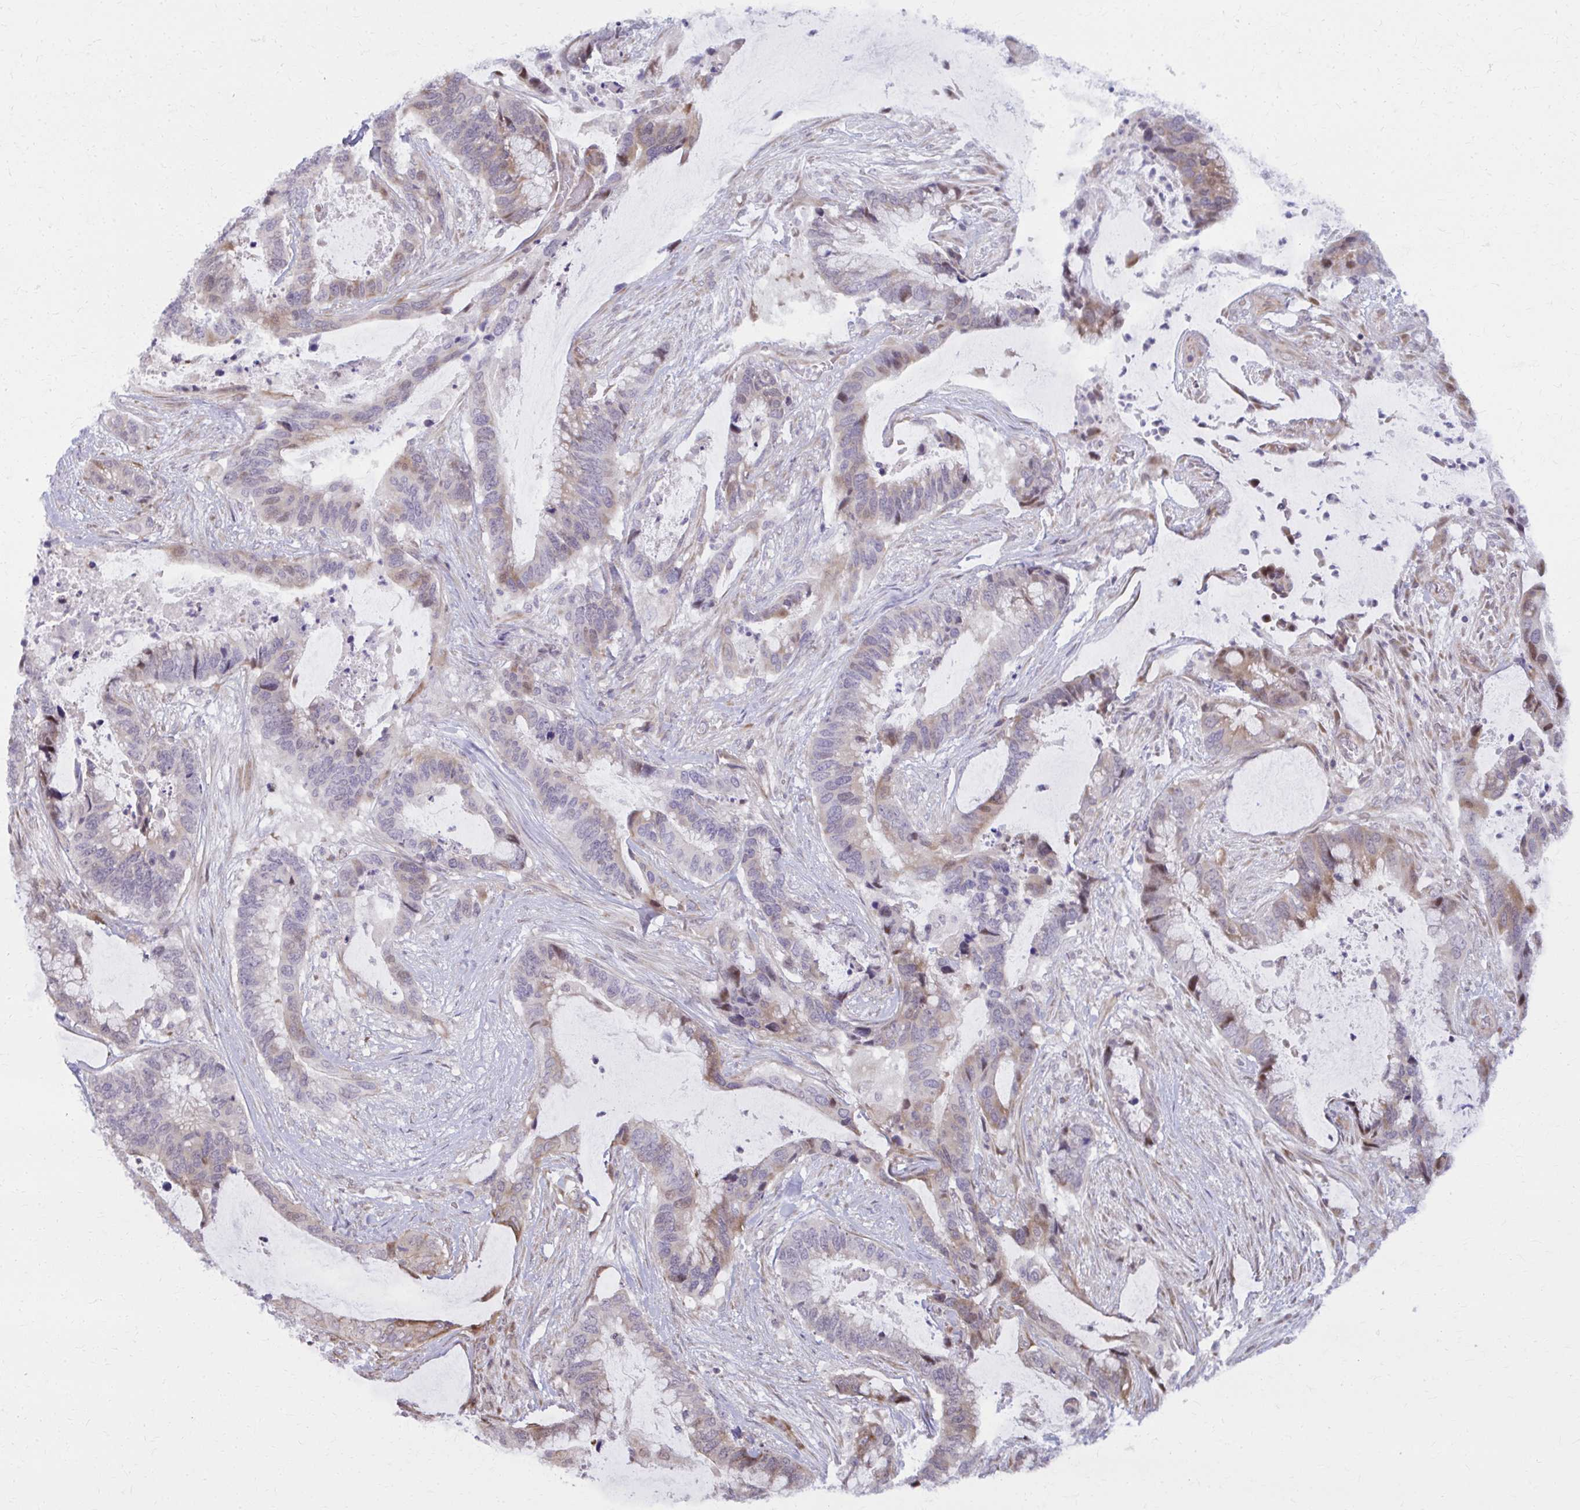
{"staining": {"intensity": "moderate", "quantity": "<25%", "location": "cytoplasmic/membranous,nuclear"}, "tissue": "colorectal cancer", "cell_type": "Tumor cells", "image_type": "cancer", "snomed": [{"axis": "morphology", "description": "Adenocarcinoma, NOS"}, {"axis": "topography", "description": "Rectum"}], "caption": "Colorectal cancer (adenocarcinoma) stained with a protein marker exhibits moderate staining in tumor cells.", "gene": "MAF1", "patient": {"sex": "female", "age": 59}}